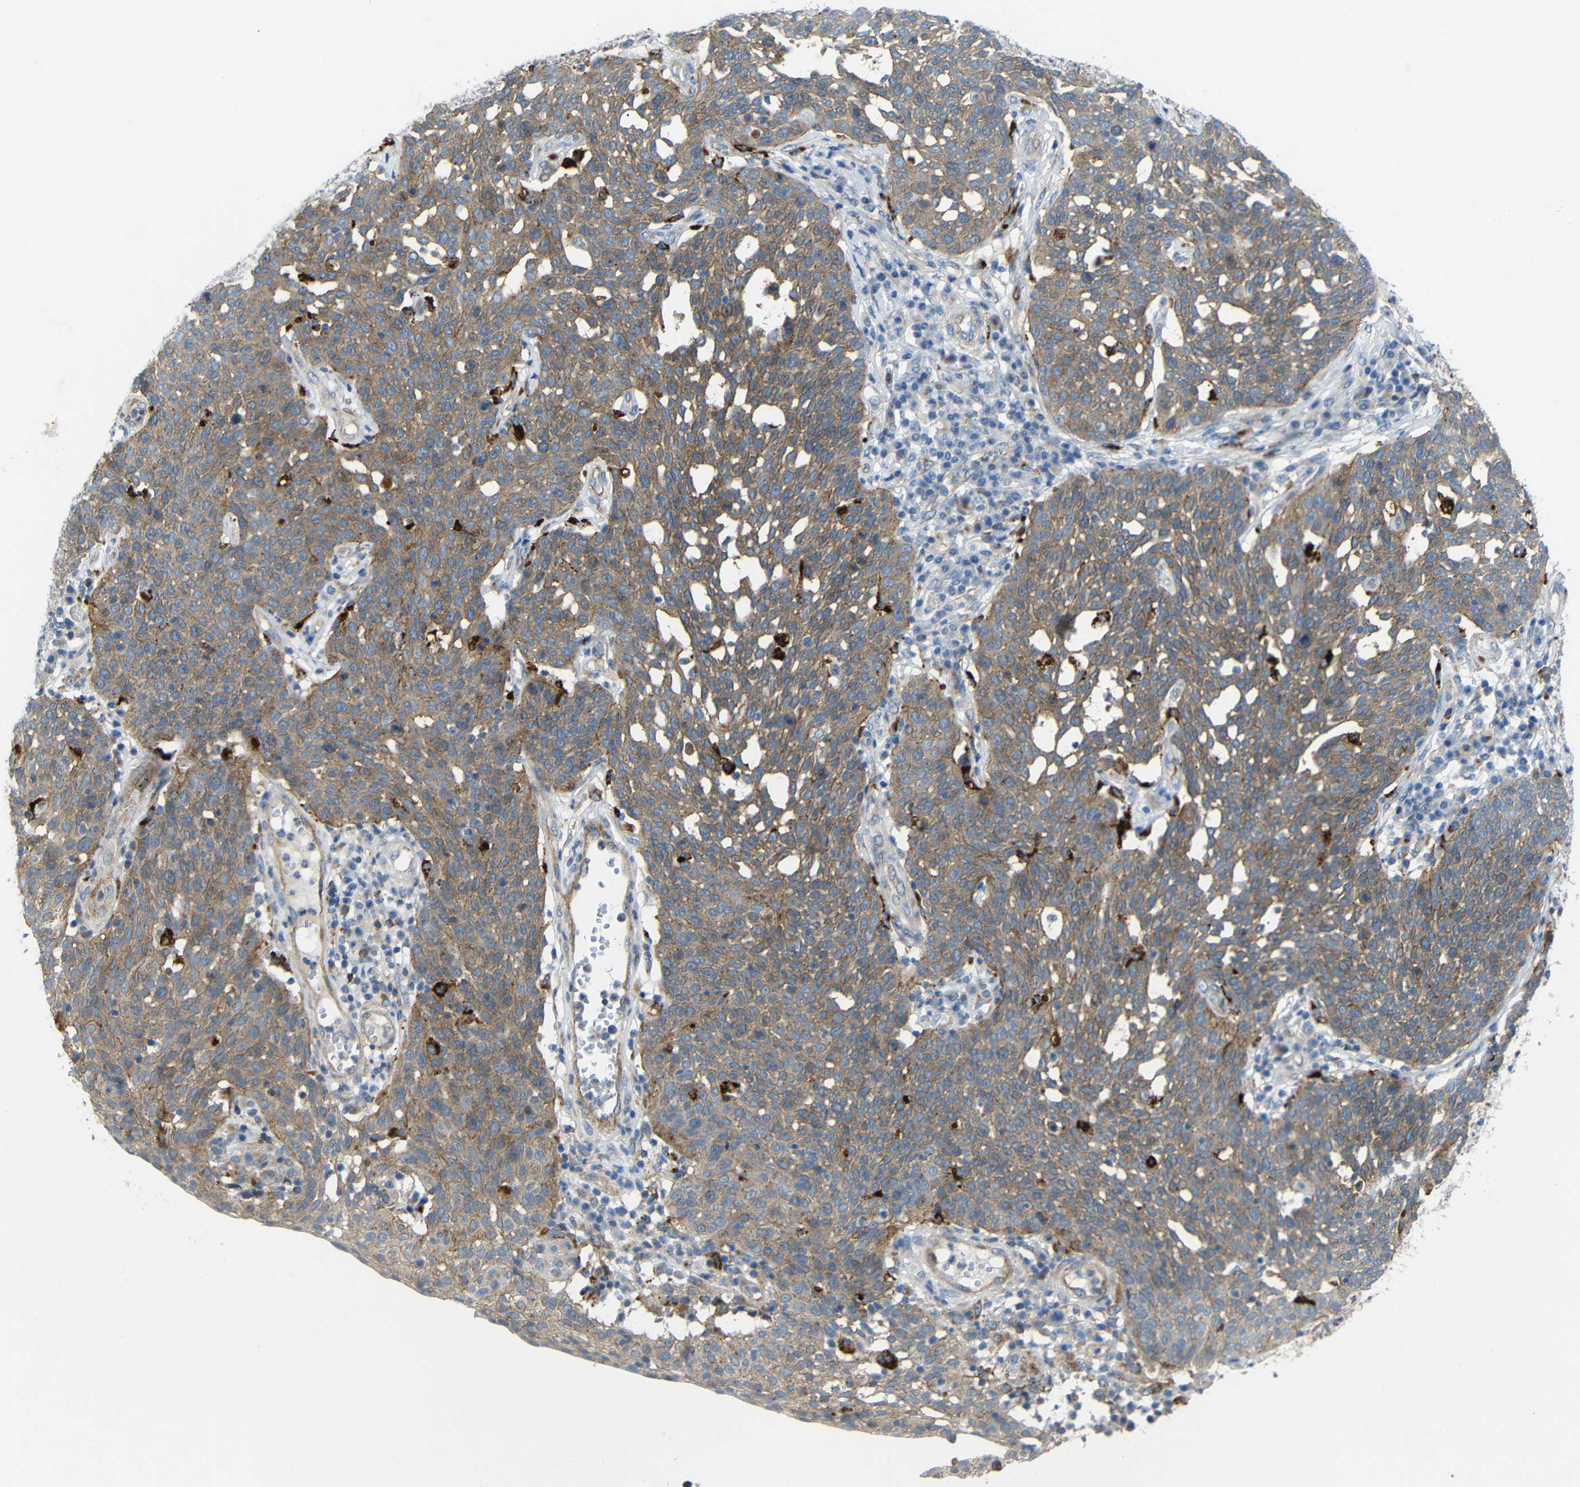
{"staining": {"intensity": "moderate", "quantity": ">75%", "location": "cytoplasmic/membranous"}, "tissue": "cervical cancer", "cell_type": "Tumor cells", "image_type": "cancer", "snomed": [{"axis": "morphology", "description": "Squamous cell carcinoma, NOS"}, {"axis": "topography", "description": "Cervix"}], "caption": "Immunohistochemical staining of human cervical squamous cell carcinoma demonstrates medium levels of moderate cytoplasmic/membranous expression in about >75% of tumor cells. (DAB (3,3'-diaminobenzidine) = brown stain, brightfield microscopy at high magnification).", "gene": "SYPL1", "patient": {"sex": "female", "age": 34}}